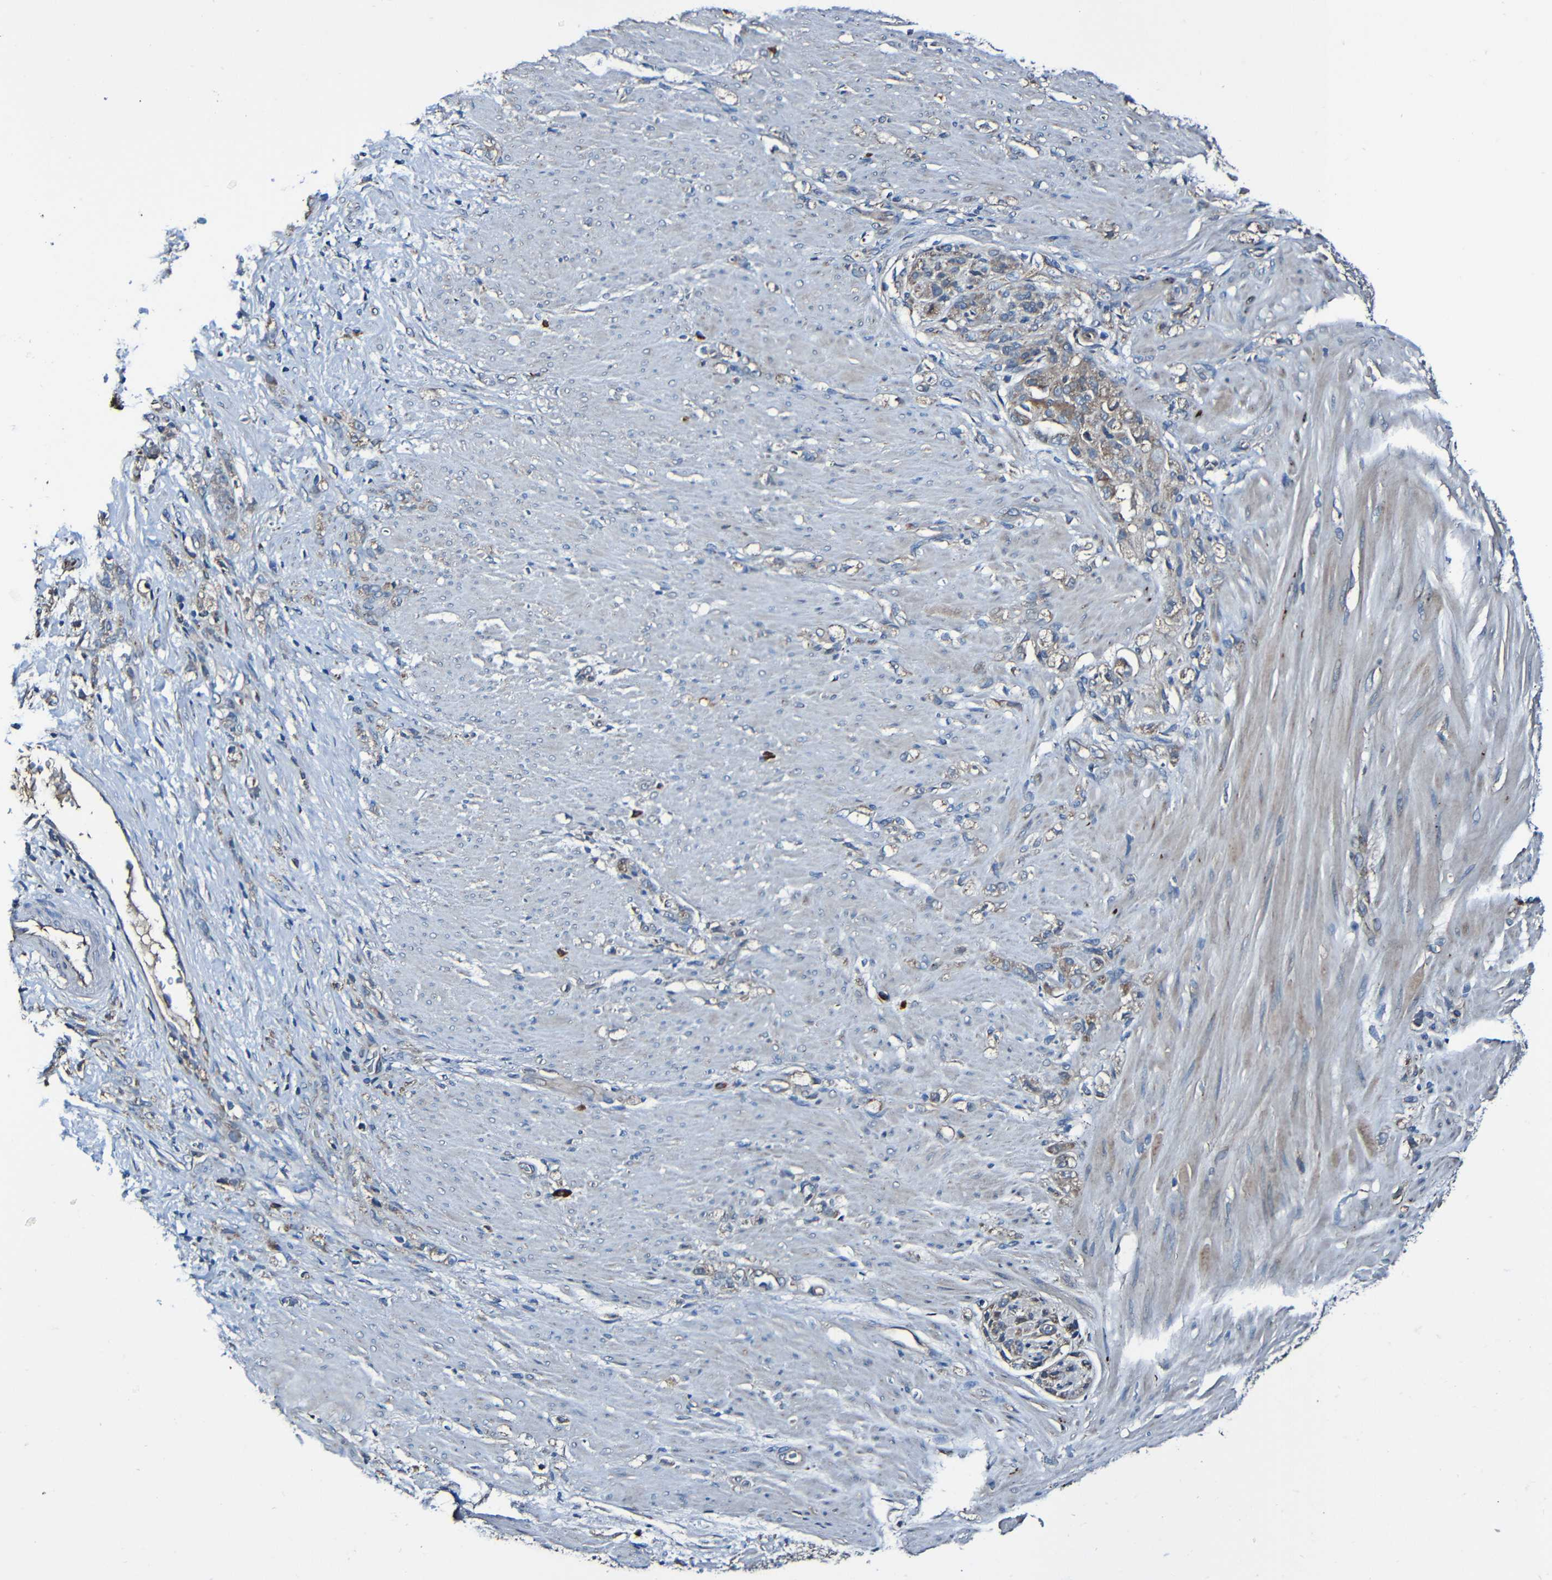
{"staining": {"intensity": "moderate", "quantity": "25%-75%", "location": "cytoplasmic/membranous"}, "tissue": "stomach cancer", "cell_type": "Tumor cells", "image_type": "cancer", "snomed": [{"axis": "morphology", "description": "Adenocarcinoma, NOS"}, {"axis": "topography", "description": "Stomach"}], "caption": "Adenocarcinoma (stomach) stained with DAB IHC reveals medium levels of moderate cytoplasmic/membranous positivity in approximately 25%-75% of tumor cells.", "gene": "ADAM15", "patient": {"sex": "male", "age": 82}}